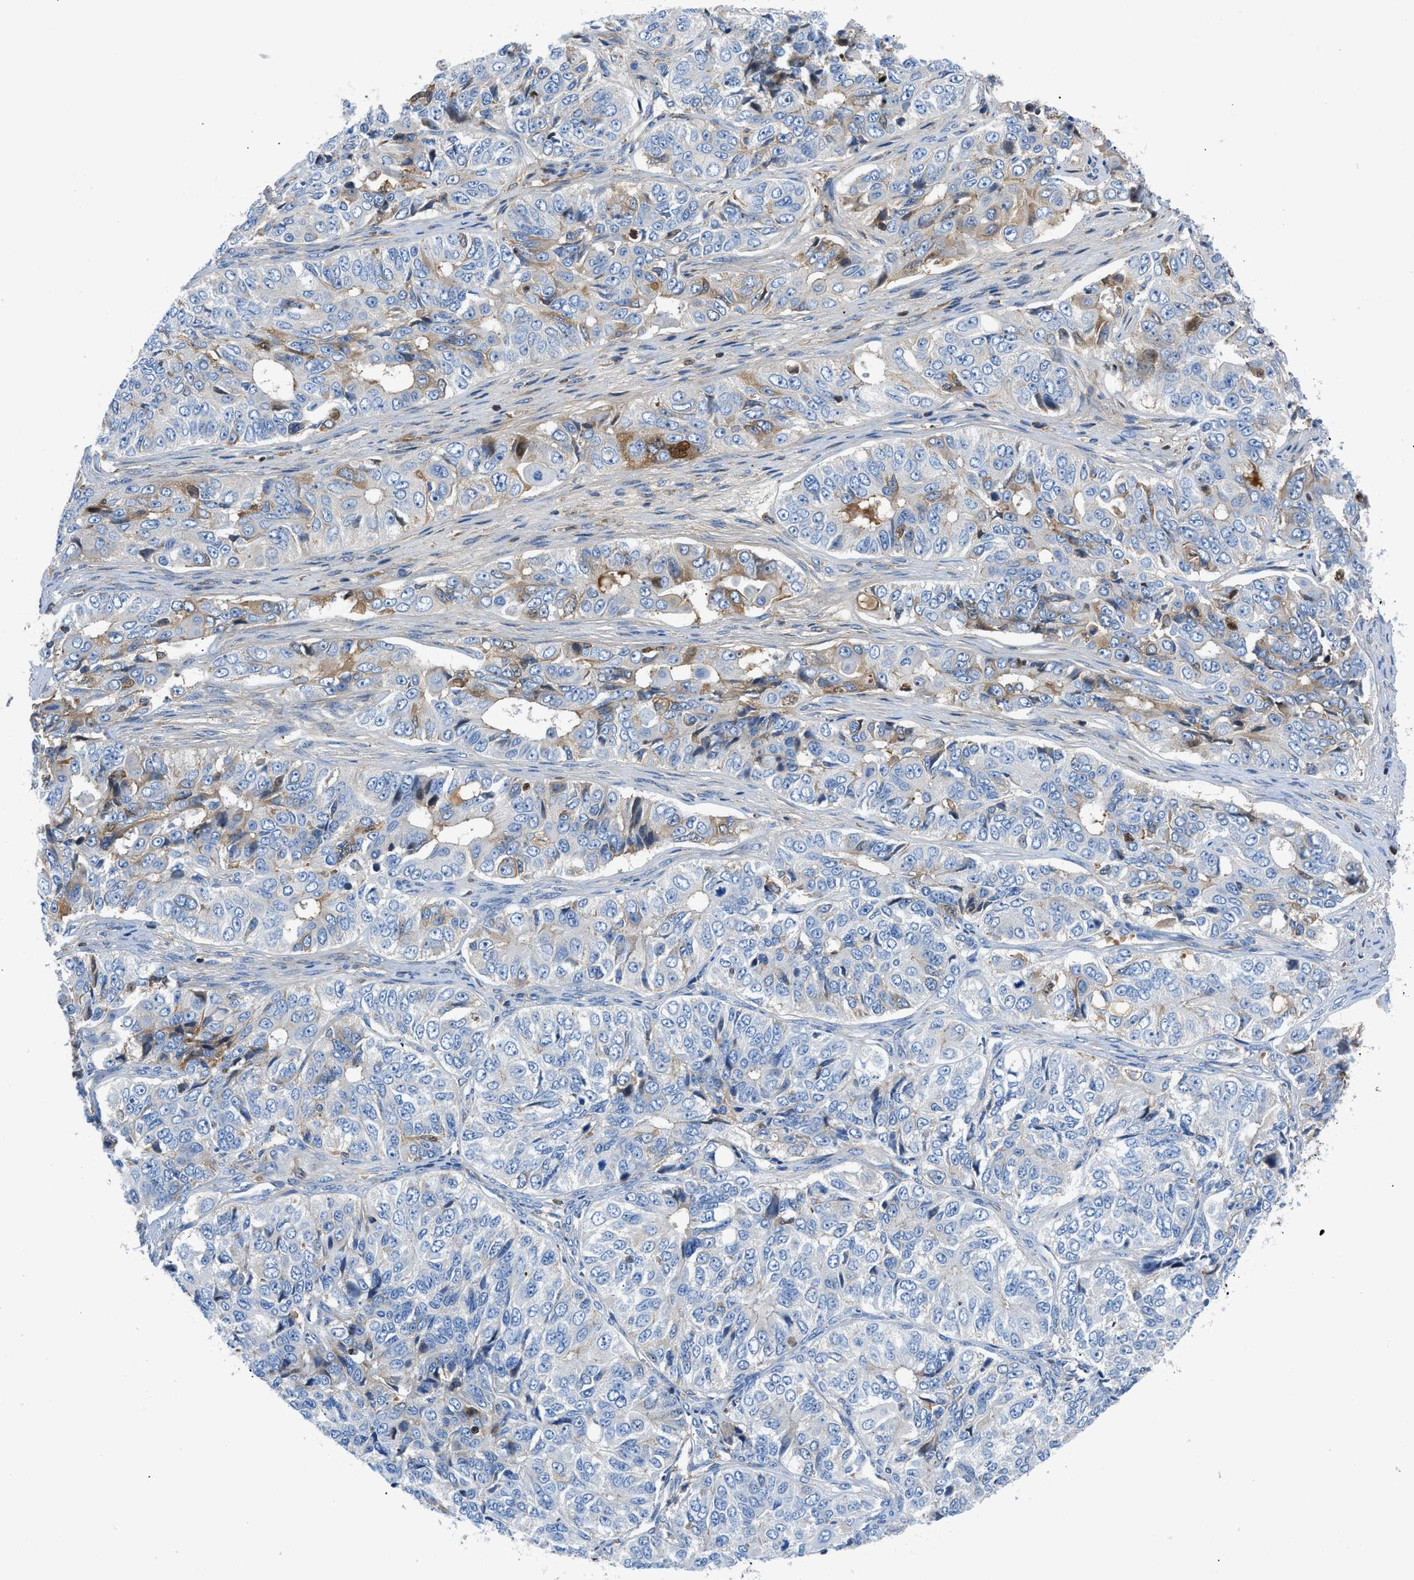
{"staining": {"intensity": "weak", "quantity": "<25%", "location": "cytoplasmic/membranous"}, "tissue": "ovarian cancer", "cell_type": "Tumor cells", "image_type": "cancer", "snomed": [{"axis": "morphology", "description": "Carcinoma, endometroid"}, {"axis": "topography", "description": "Ovary"}], "caption": "This is an immunohistochemistry (IHC) histopathology image of endometroid carcinoma (ovarian). There is no positivity in tumor cells.", "gene": "ATP6V0D1", "patient": {"sex": "female", "age": 51}}